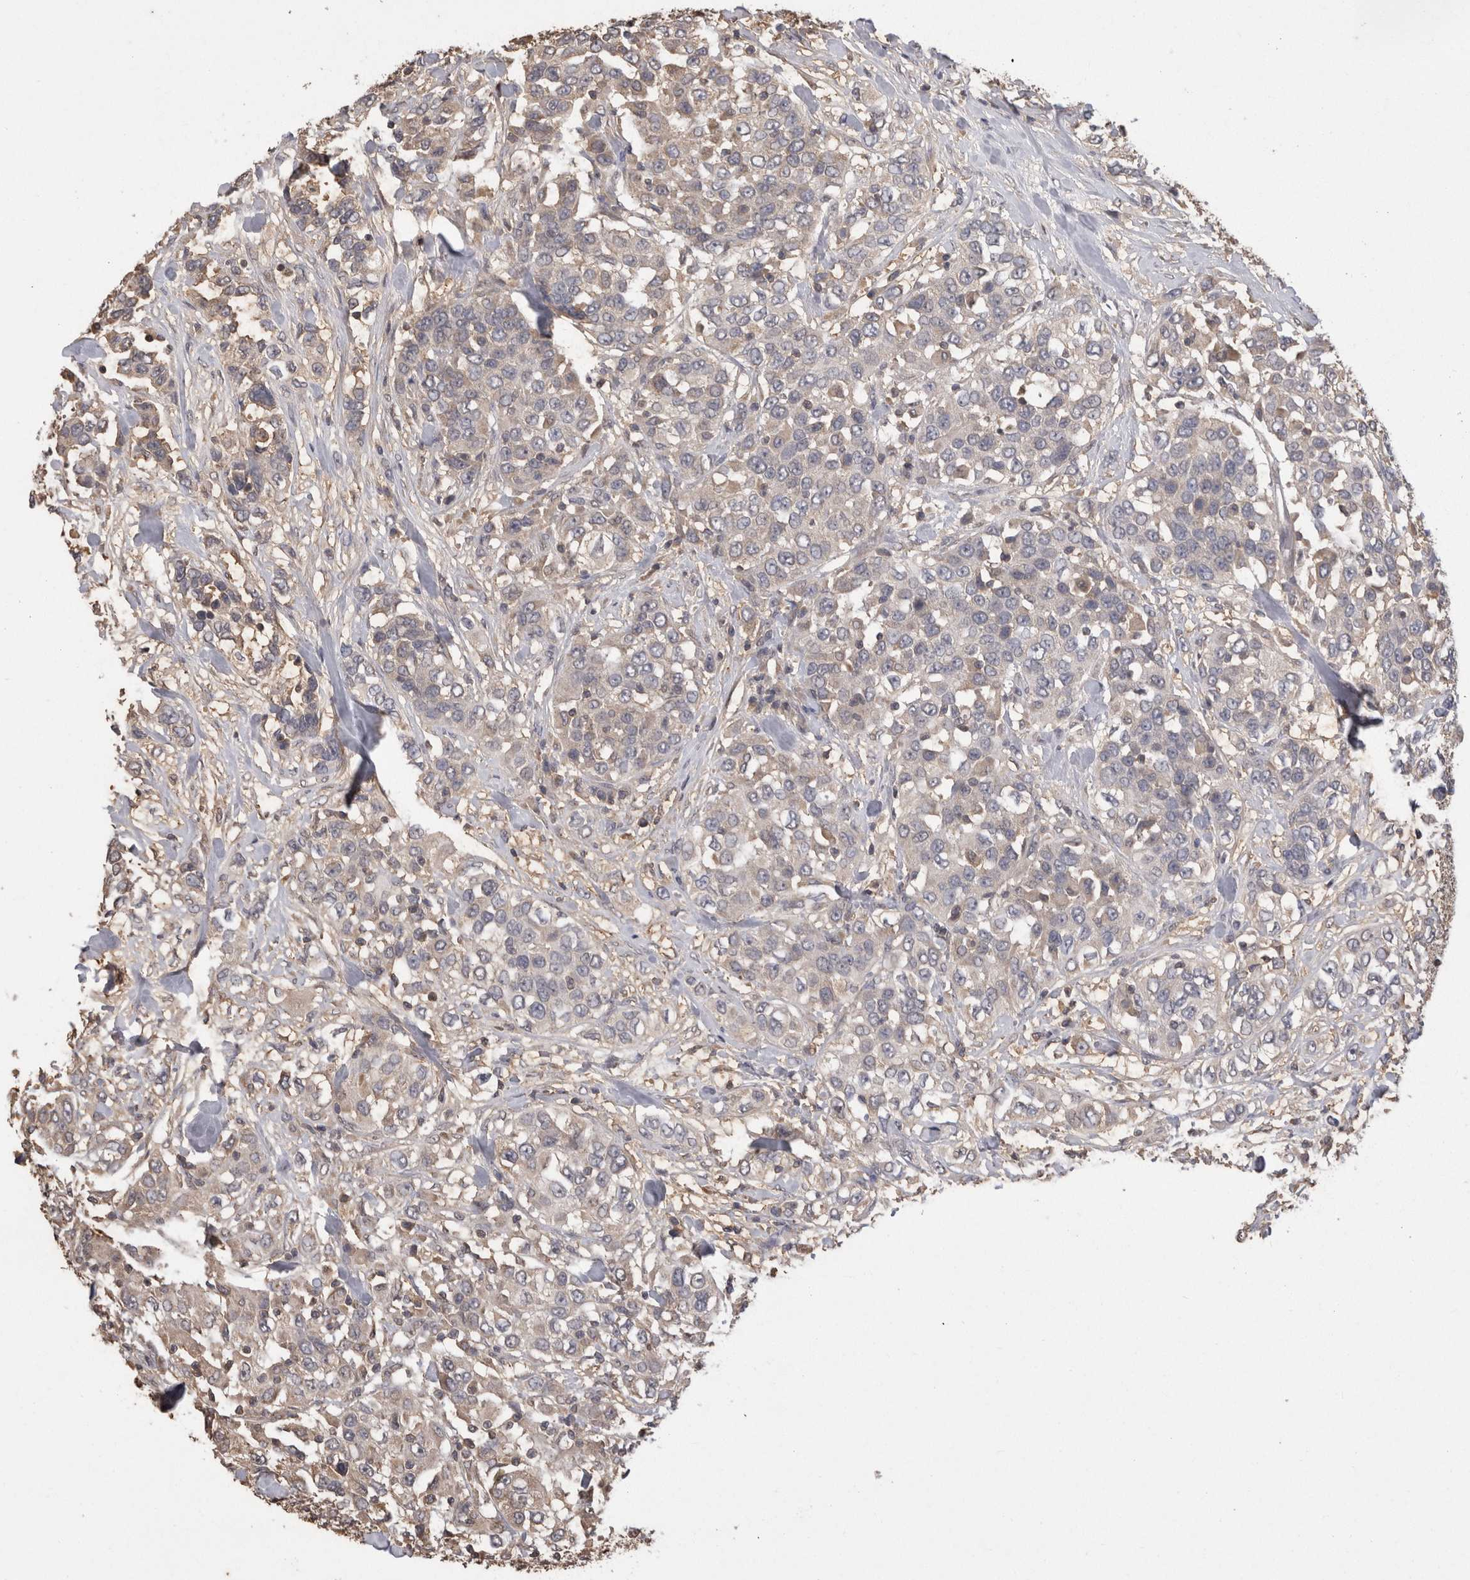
{"staining": {"intensity": "weak", "quantity": "25%-75%", "location": "cytoplasmic/membranous"}, "tissue": "urothelial cancer", "cell_type": "Tumor cells", "image_type": "cancer", "snomed": [{"axis": "morphology", "description": "Urothelial carcinoma, High grade"}, {"axis": "topography", "description": "Urinary bladder"}], "caption": "Immunohistochemistry (IHC) (DAB (3,3'-diaminobenzidine)) staining of high-grade urothelial carcinoma displays weak cytoplasmic/membranous protein staining in about 25%-75% of tumor cells.", "gene": "PREP", "patient": {"sex": "female", "age": 80}}